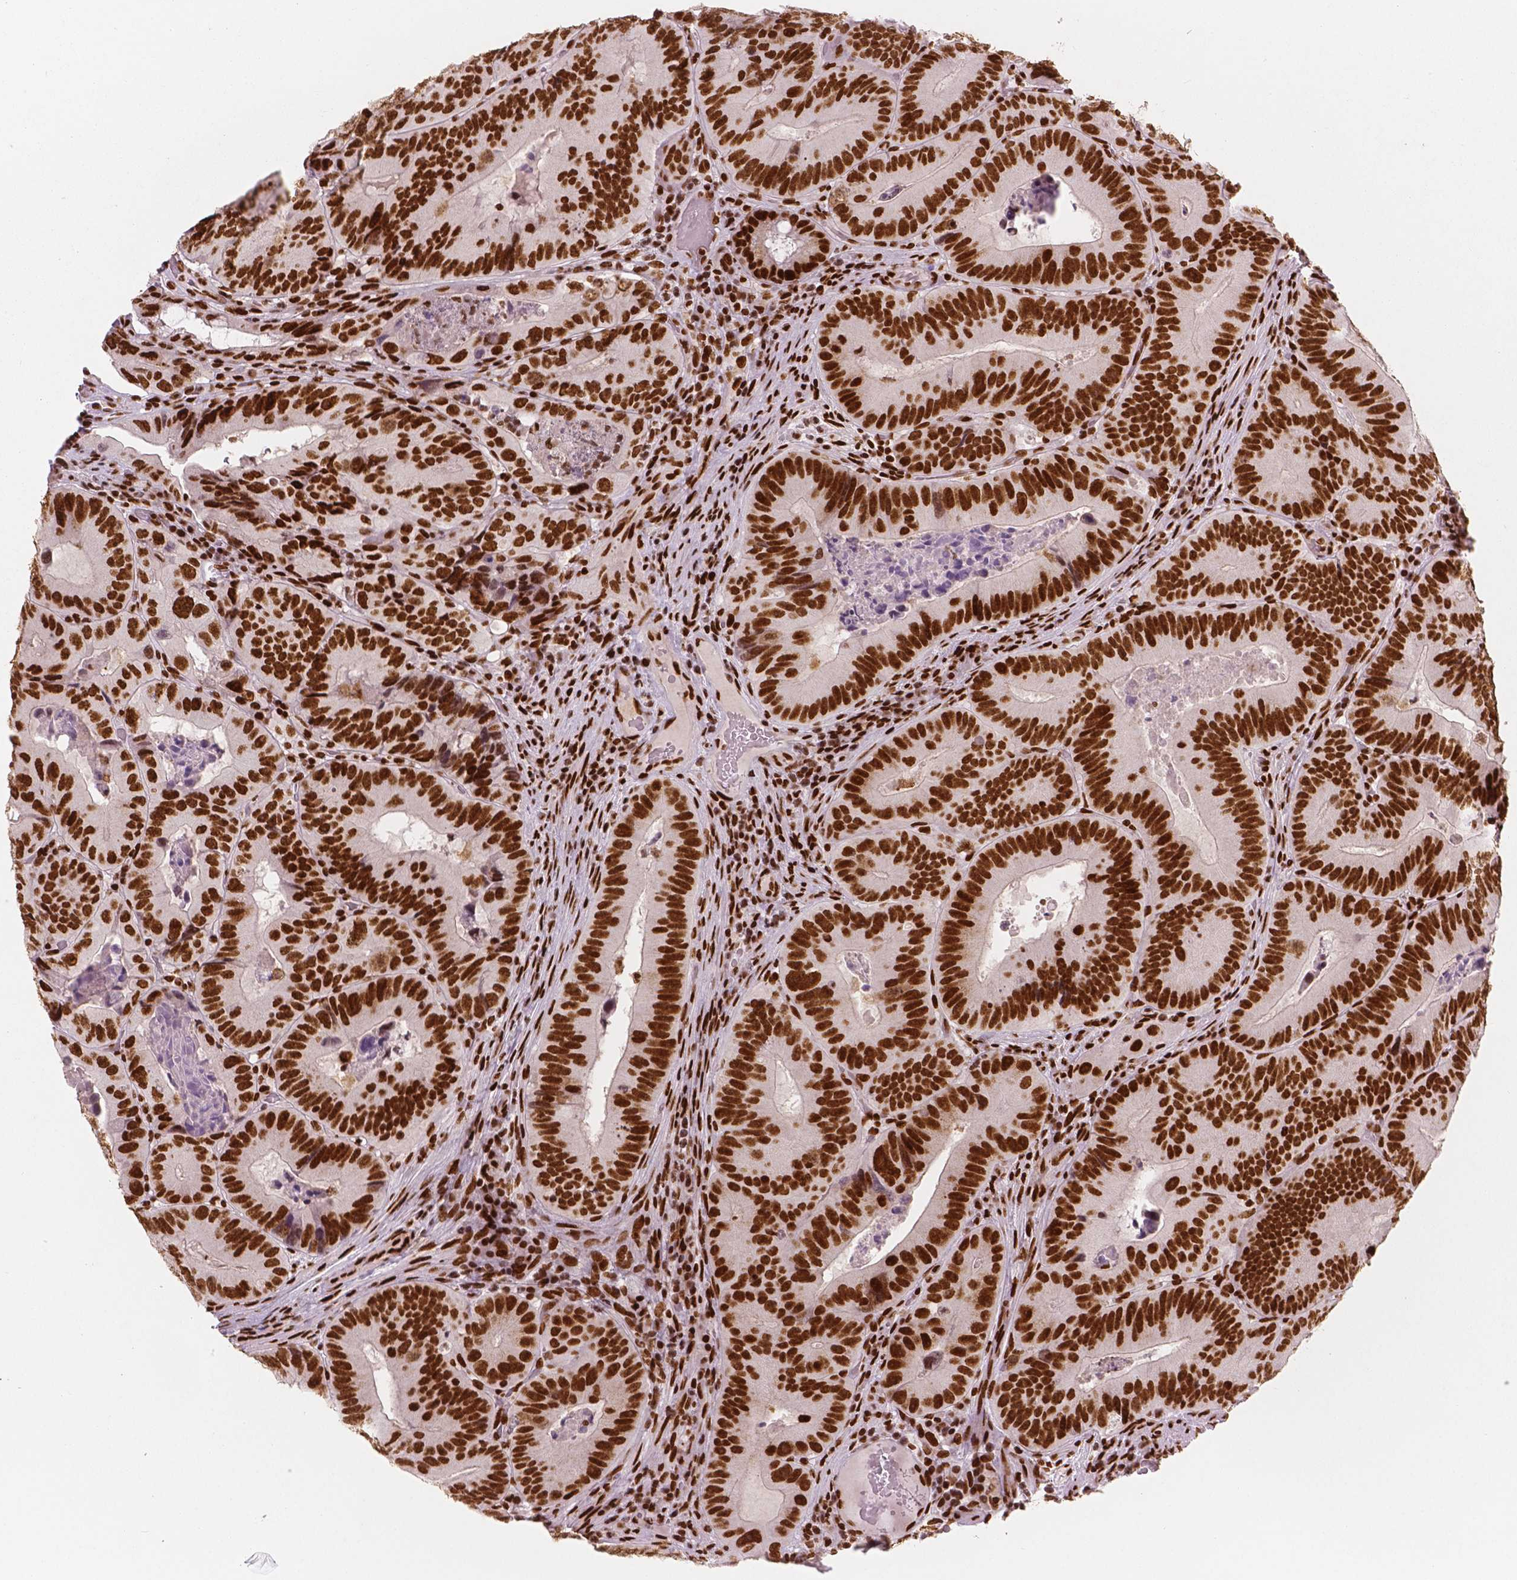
{"staining": {"intensity": "strong", "quantity": ">75%", "location": "nuclear"}, "tissue": "colorectal cancer", "cell_type": "Tumor cells", "image_type": "cancer", "snomed": [{"axis": "morphology", "description": "Adenocarcinoma, NOS"}, {"axis": "topography", "description": "Colon"}], "caption": "Adenocarcinoma (colorectal) stained for a protein (brown) exhibits strong nuclear positive staining in about >75% of tumor cells.", "gene": "BRD4", "patient": {"sex": "female", "age": 86}}